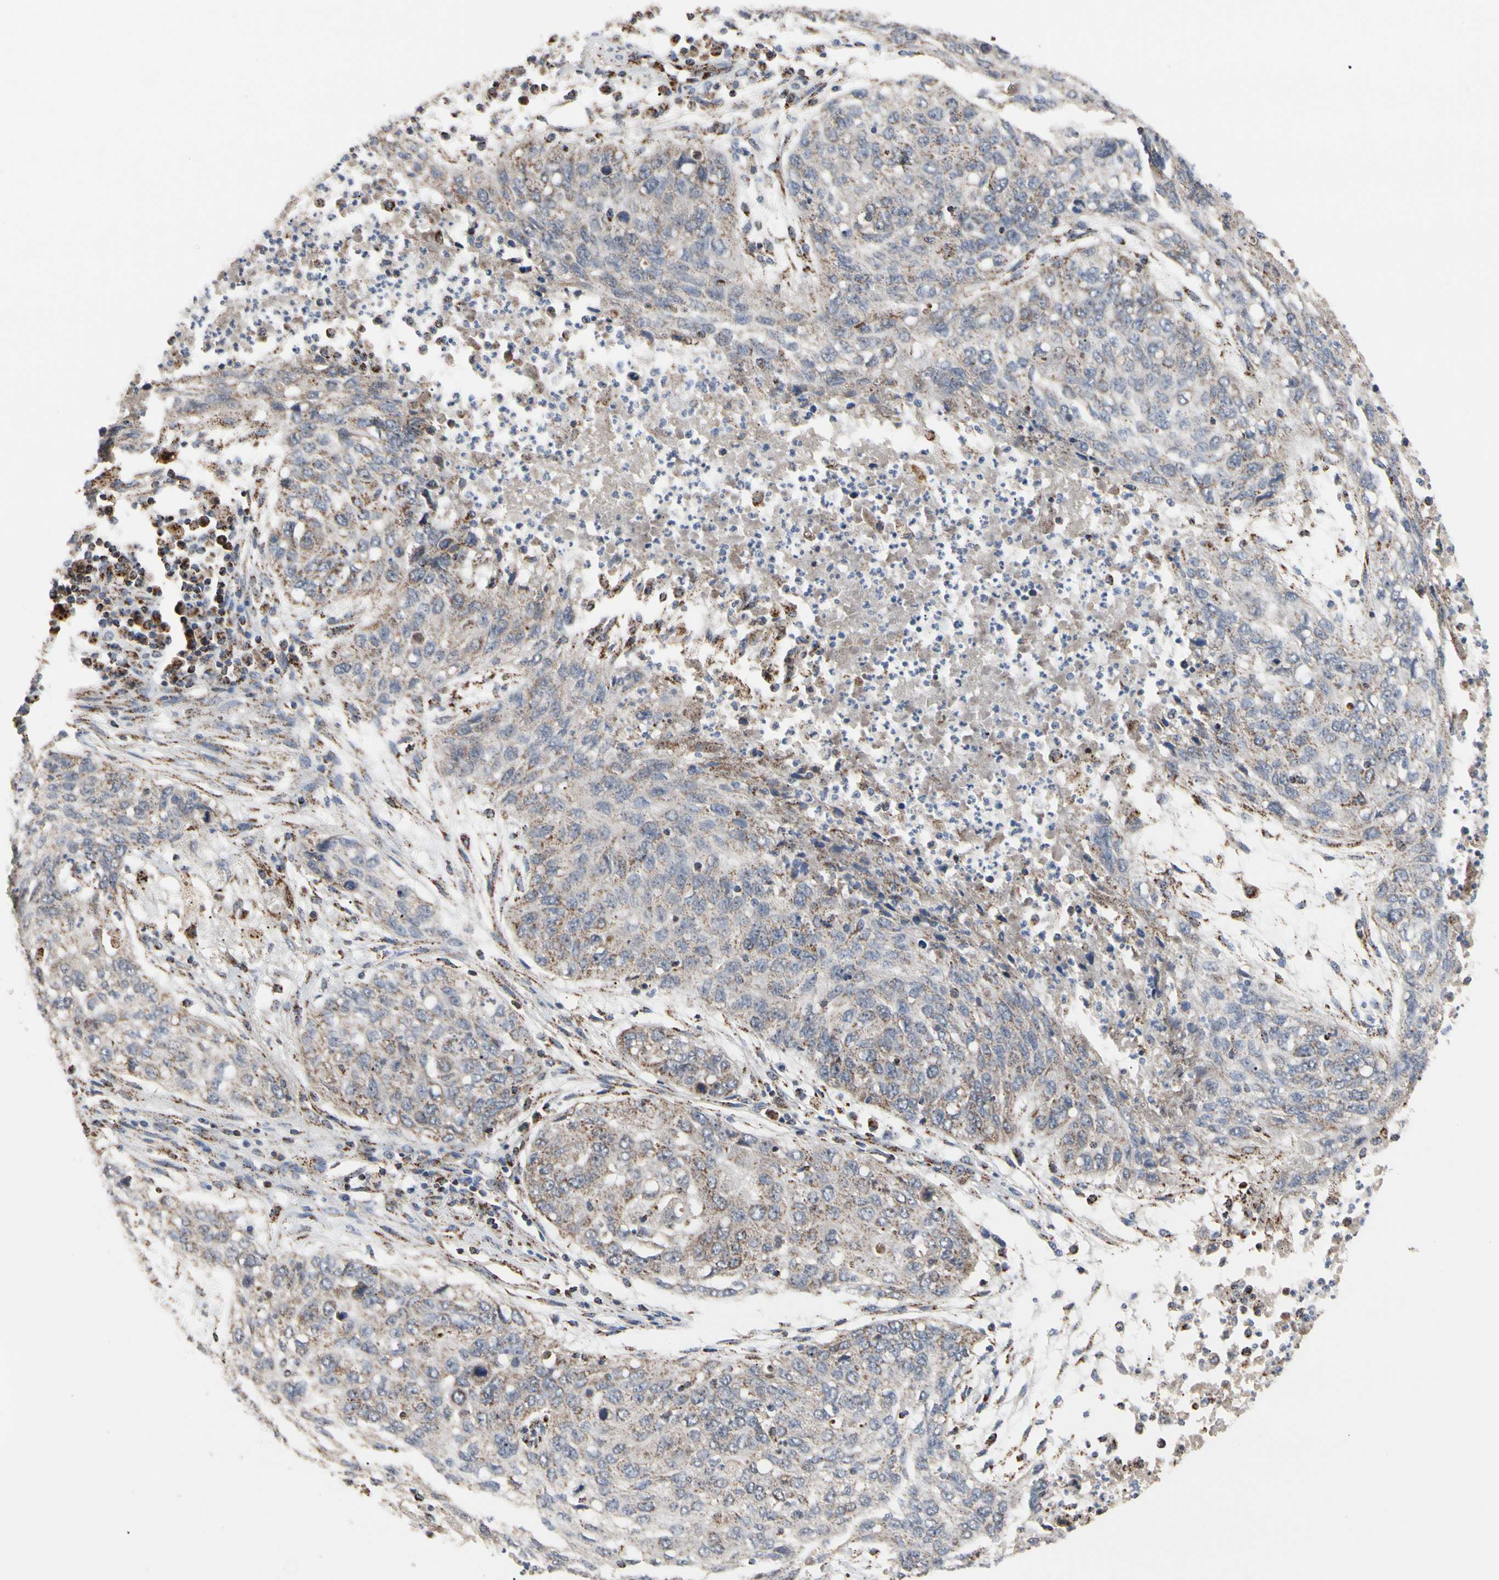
{"staining": {"intensity": "moderate", "quantity": ">75%", "location": "cytoplasmic/membranous"}, "tissue": "lung cancer", "cell_type": "Tumor cells", "image_type": "cancer", "snomed": [{"axis": "morphology", "description": "Squamous cell carcinoma, NOS"}, {"axis": "topography", "description": "Lung"}], "caption": "A micrograph of lung squamous cell carcinoma stained for a protein demonstrates moderate cytoplasmic/membranous brown staining in tumor cells. (DAB = brown stain, brightfield microscopy at high magnification).", "gene": "FAM110B", "patient": {"sex": "female", "age": 63}}